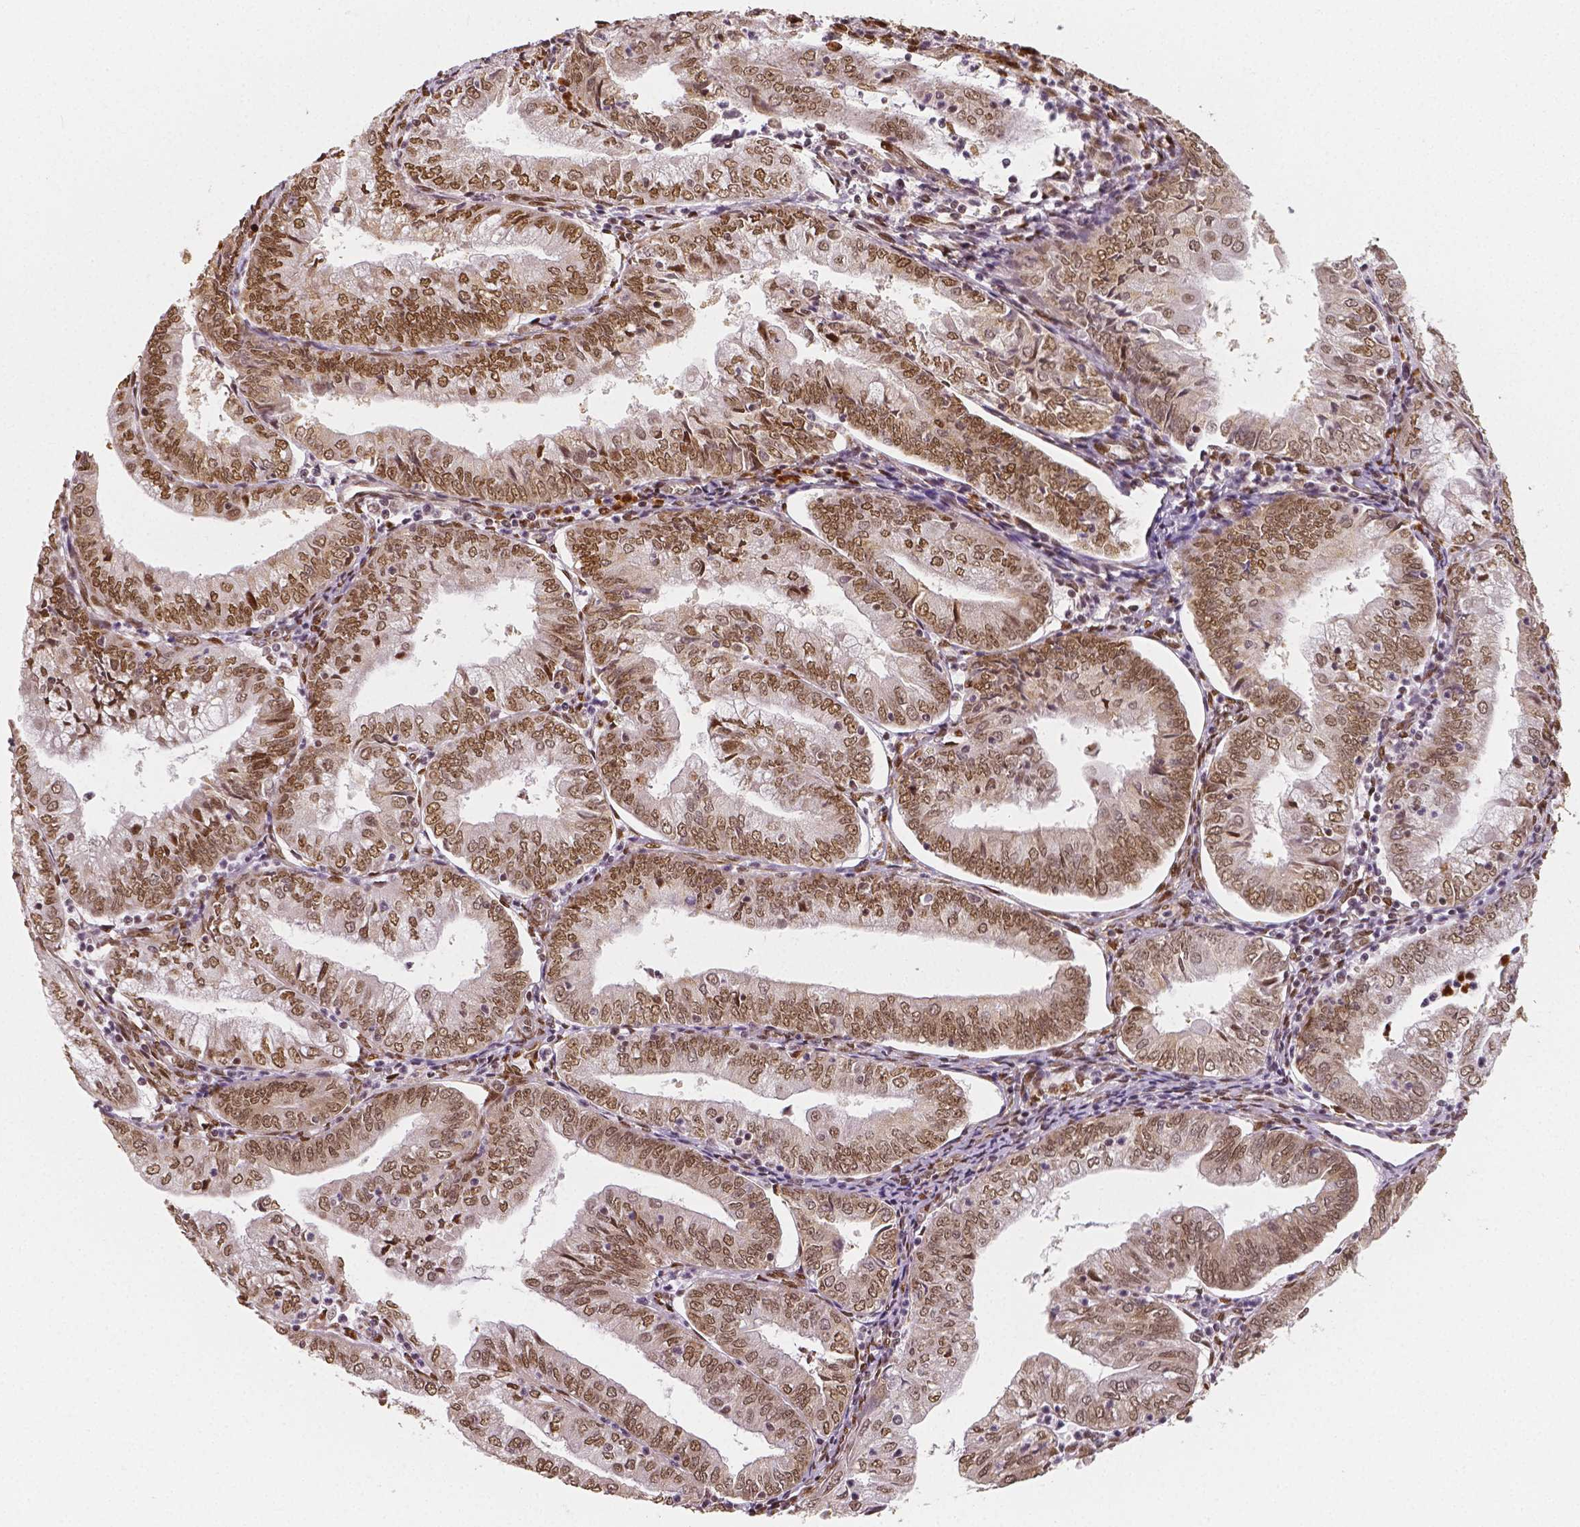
{"staining": {"intensity": "moderate", "quantity": ">75%", "location": "nuclear"}, "tissue": "endometrial cancer", "cell_type": "Tumor cells", "image_type": "cancer", "snomed": [{"axis": "morphology", "description": "Adenocarcinoma, NOS"}, {"axis": "topography", "description": "Endometrium"}], "caption": "DAB immunohistochemical staining of human endometrial adenocarcinoma shows moderate nuclear protein staining in approximately >75% of tumor cells.", "gene": "NUCKS1", "patient": {"sex": "female", "age": 55}}